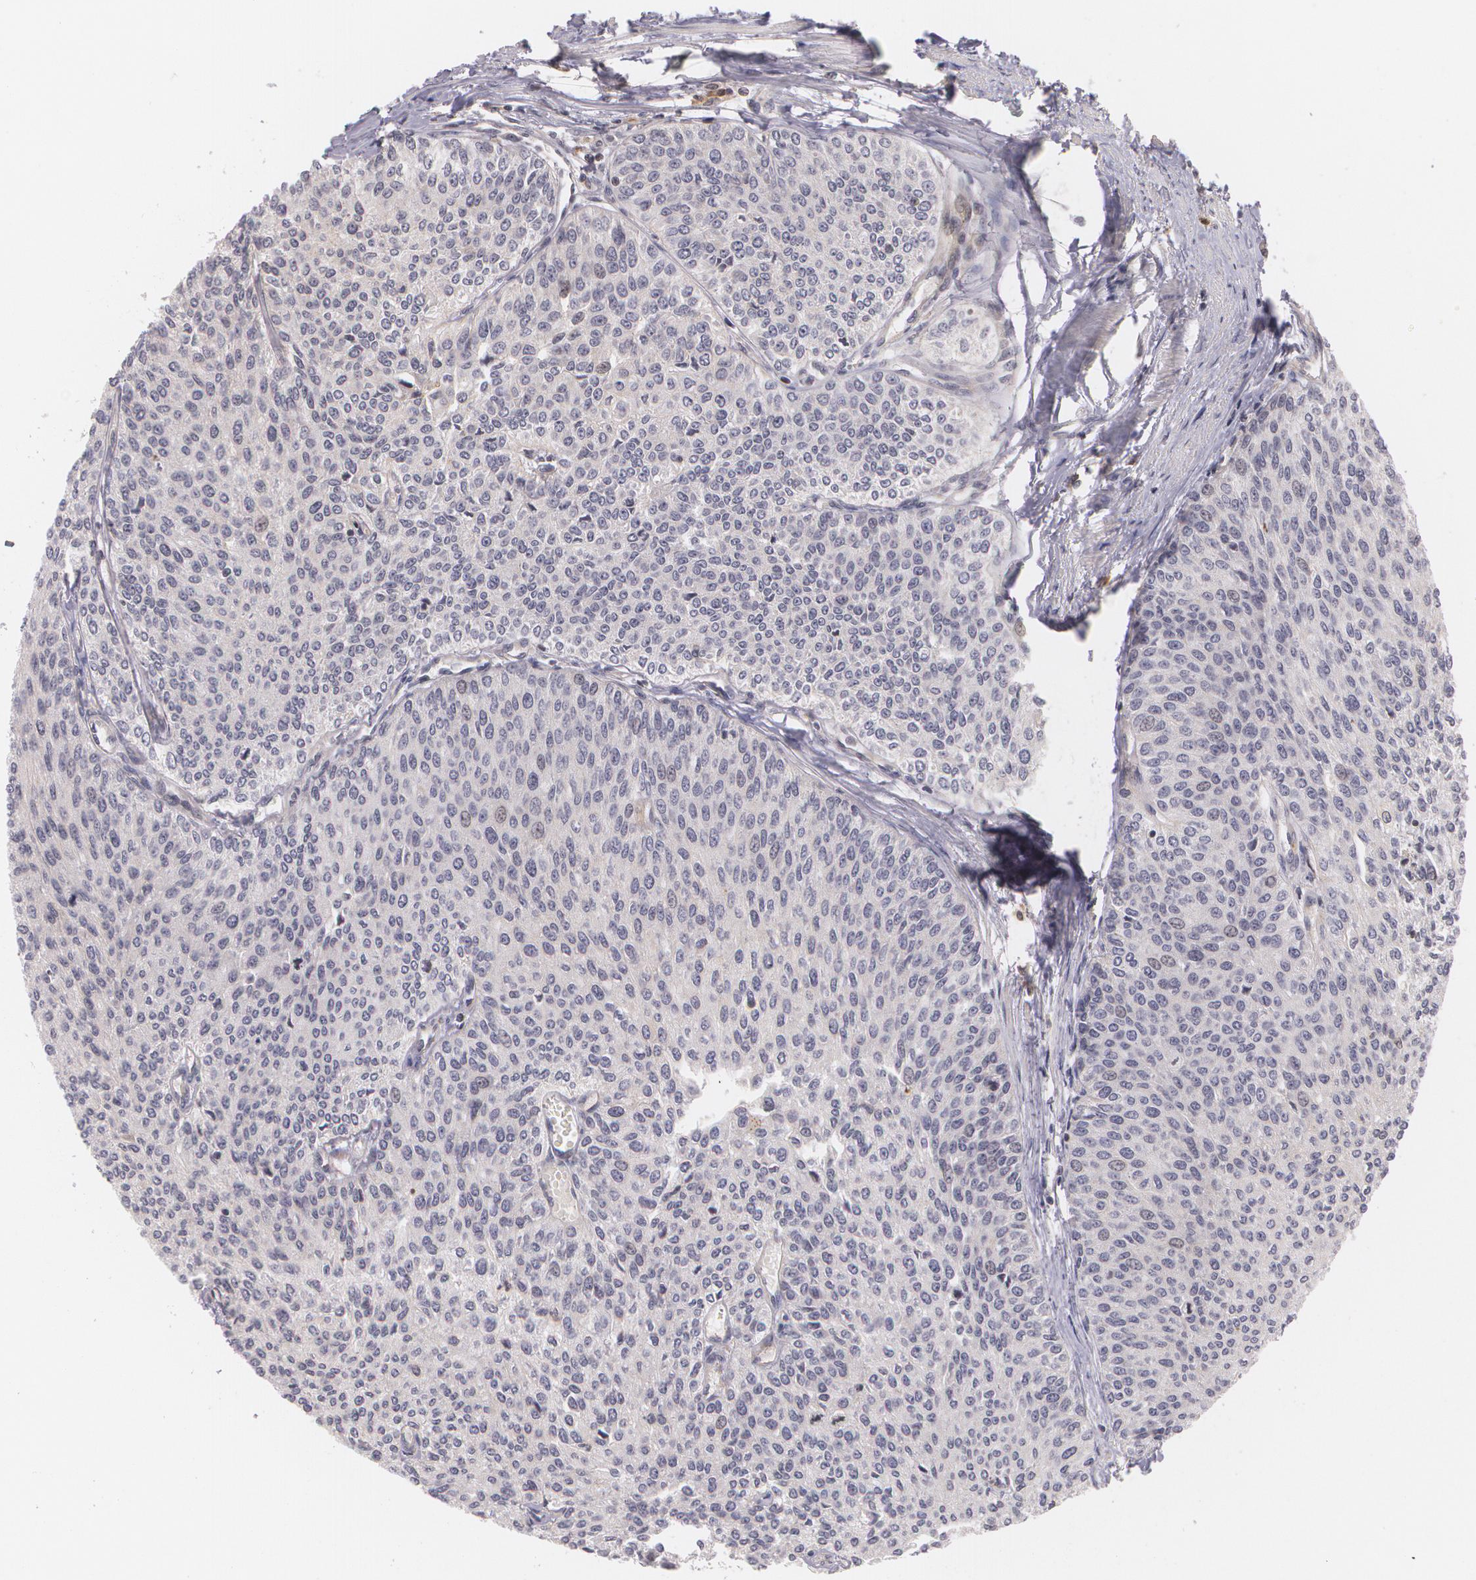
{"staining": {"intensity": "weak", "quantity": "<25%", "location": "nuclear"}, "tissue": "urothelial cancer", "cell_type": "Tumor cells", "image_type": "cancer", "snomed": [{"axis": "morphology", "description": "Urothelial carcinoma, Low grade"}, {"axis": "topography", "description": "Urinary bladder"}], "caption": "IHC micrograph of neoplastic tissue: human urothelial cancer stained with DAB shows no significant protein positivity in tumor cells.", "gene": "VAV3", "patient": {"sex": "female", "age": 73}}